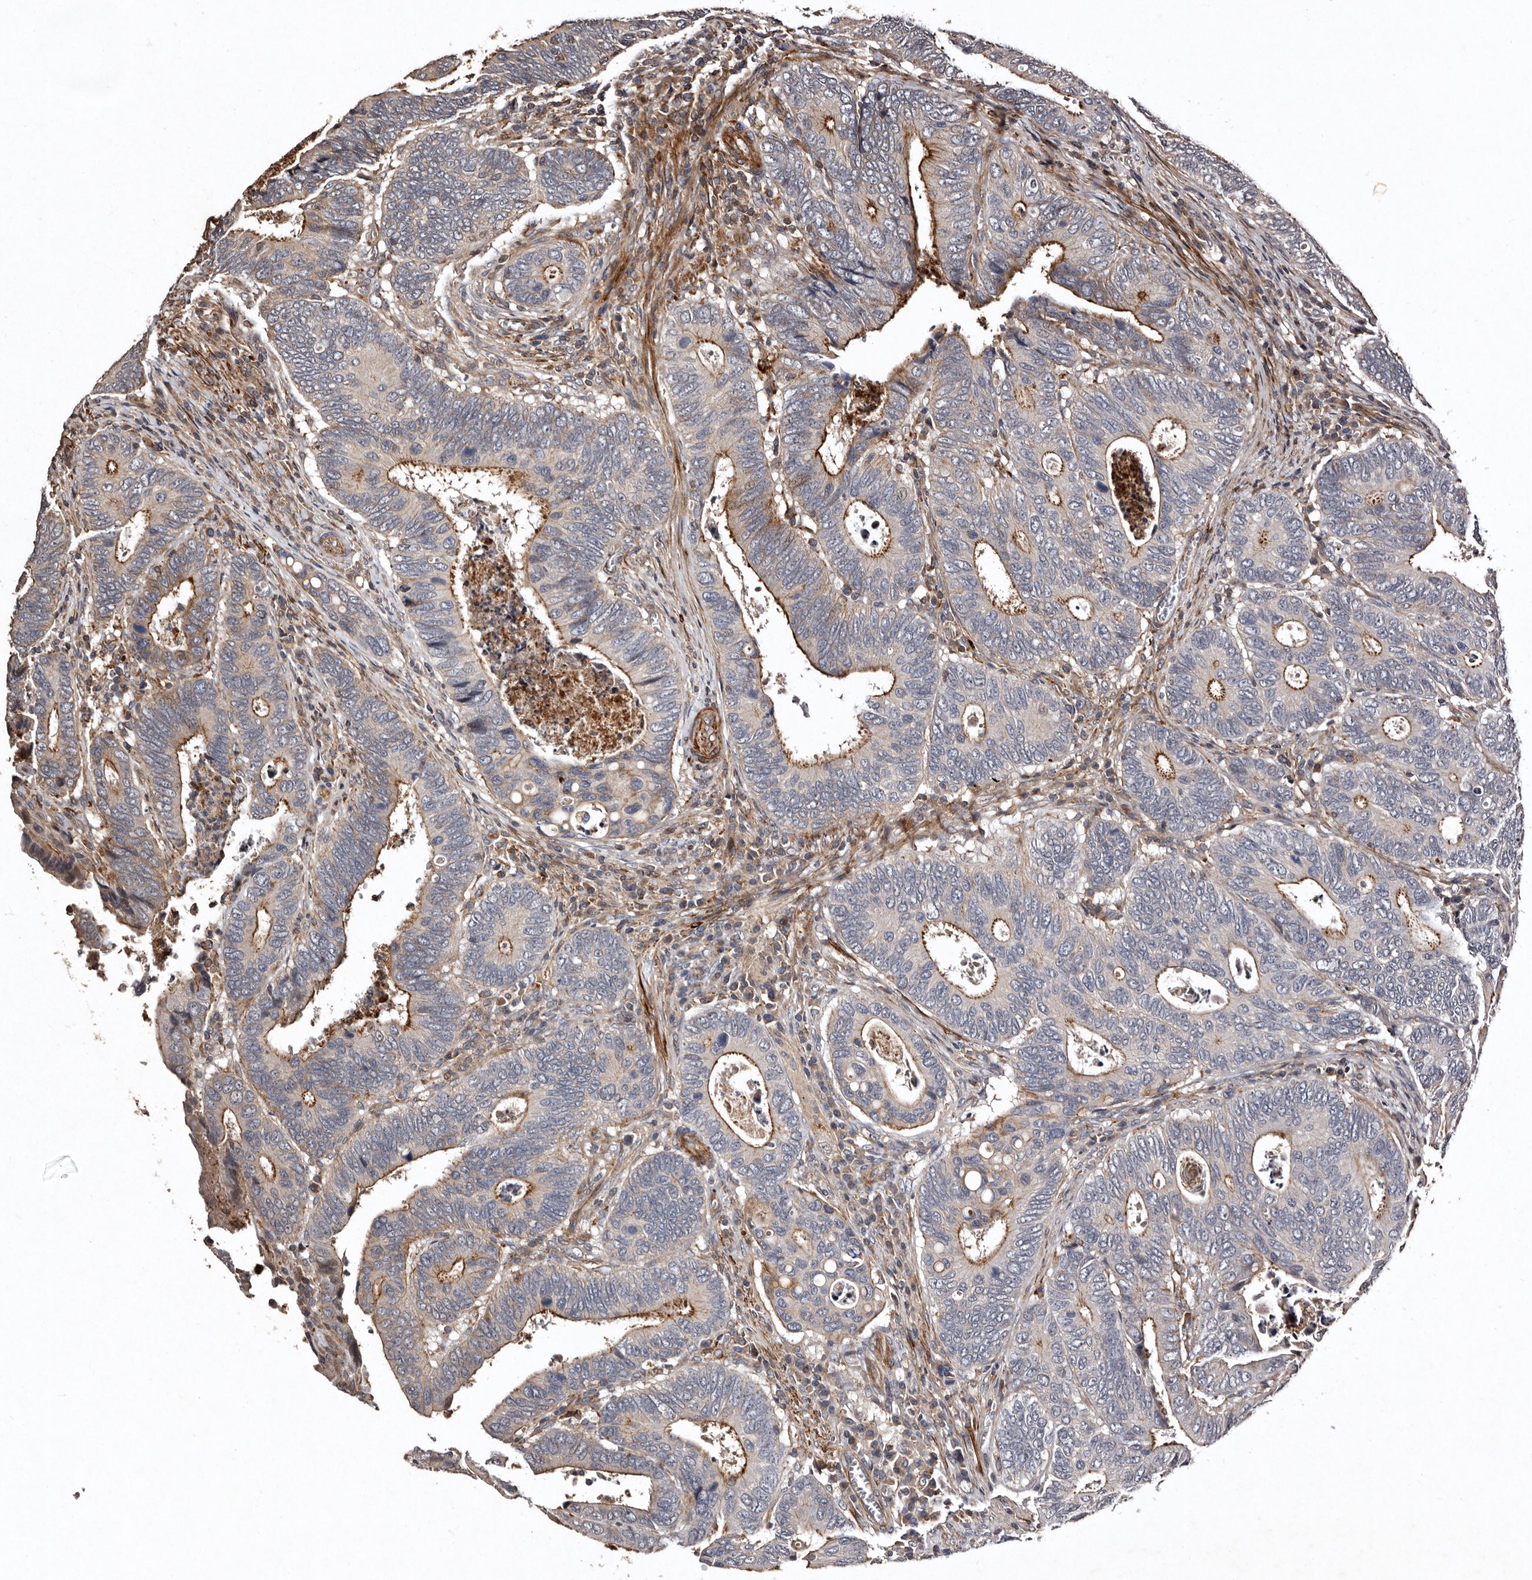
{"staining": {"intensity": "moderate", "quantity": "25%-75%", "location": "cytoplasmic/membranous"}, "tissue": "colorectal cancer", "cell_type": "Tumor cells", "image_type": "cancer", "snomed": [{"axis": "morphology", "description": "Adenocarcinoma, NOS"}, {"axis": "topography", "description": "Colon"}], "caption": "Protein expression by IHC displays moderate cytoplasmic/membranous positivity in approximately 25%-75% of tumor cells in colorectal cancer.", "gene": "PRKD3", "patient": {"sex": "male", "age": 72}}